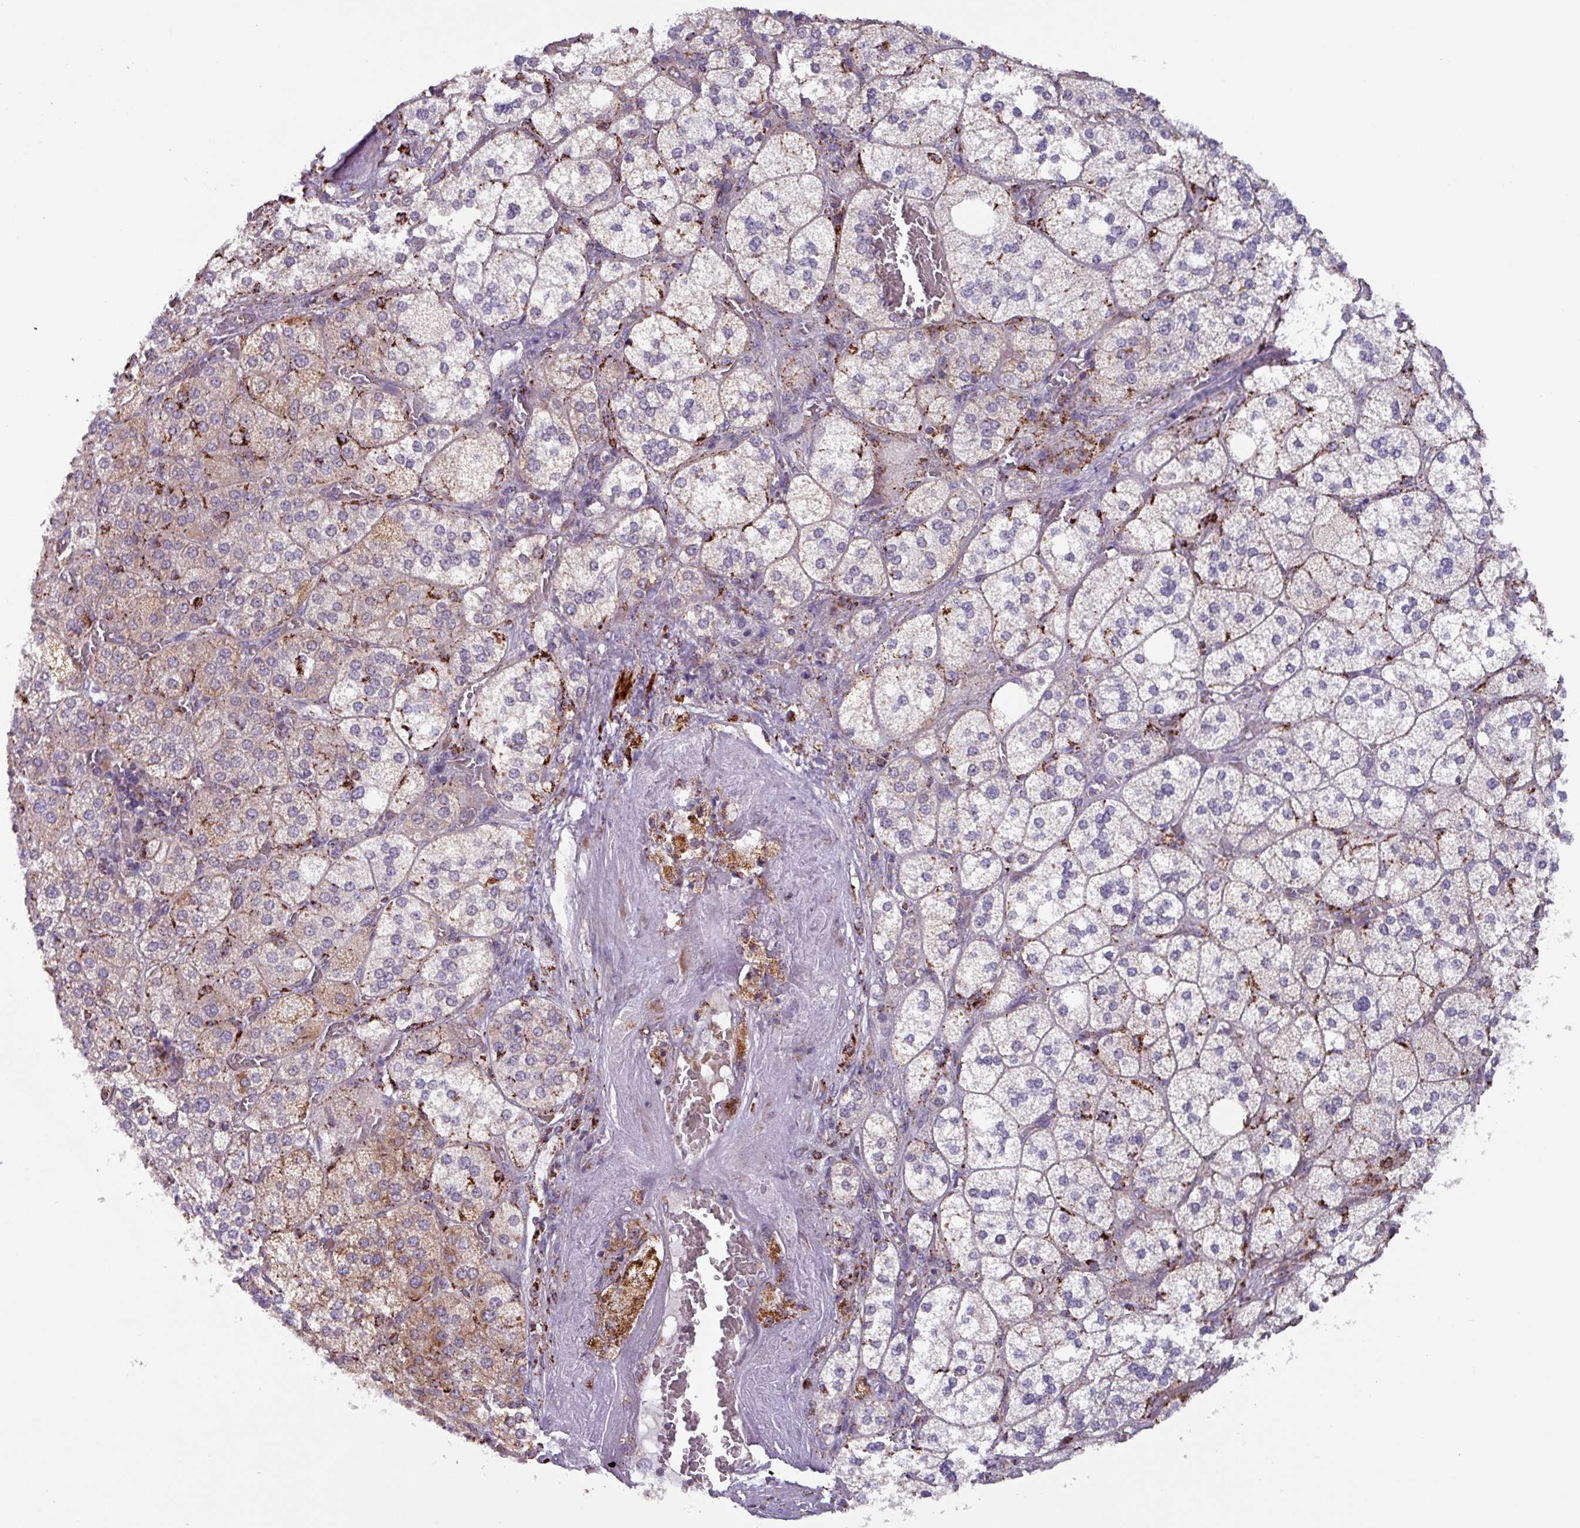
{"staining": {"intensity": "moderate", "quantity": "<25%", "location": "cytoplasmic/membranous"}, "tissue": "adrenal gland", "cell_type": "Glandular cells", "image_type": "normal", "snomed": [{"axis": "morphology", "description": "Normal tissue, NOS"}, {"axis": "topography", "description": "Adrenal gland"}], "caption": "This is an image of immunohistochemistry staining of benign adrenal gland, which shows moderate positivity in the cytoplasmic/membranous of glandular cells.", "gene": "AKIRIN1", "patient": {"sex": "male", "age": 61}}